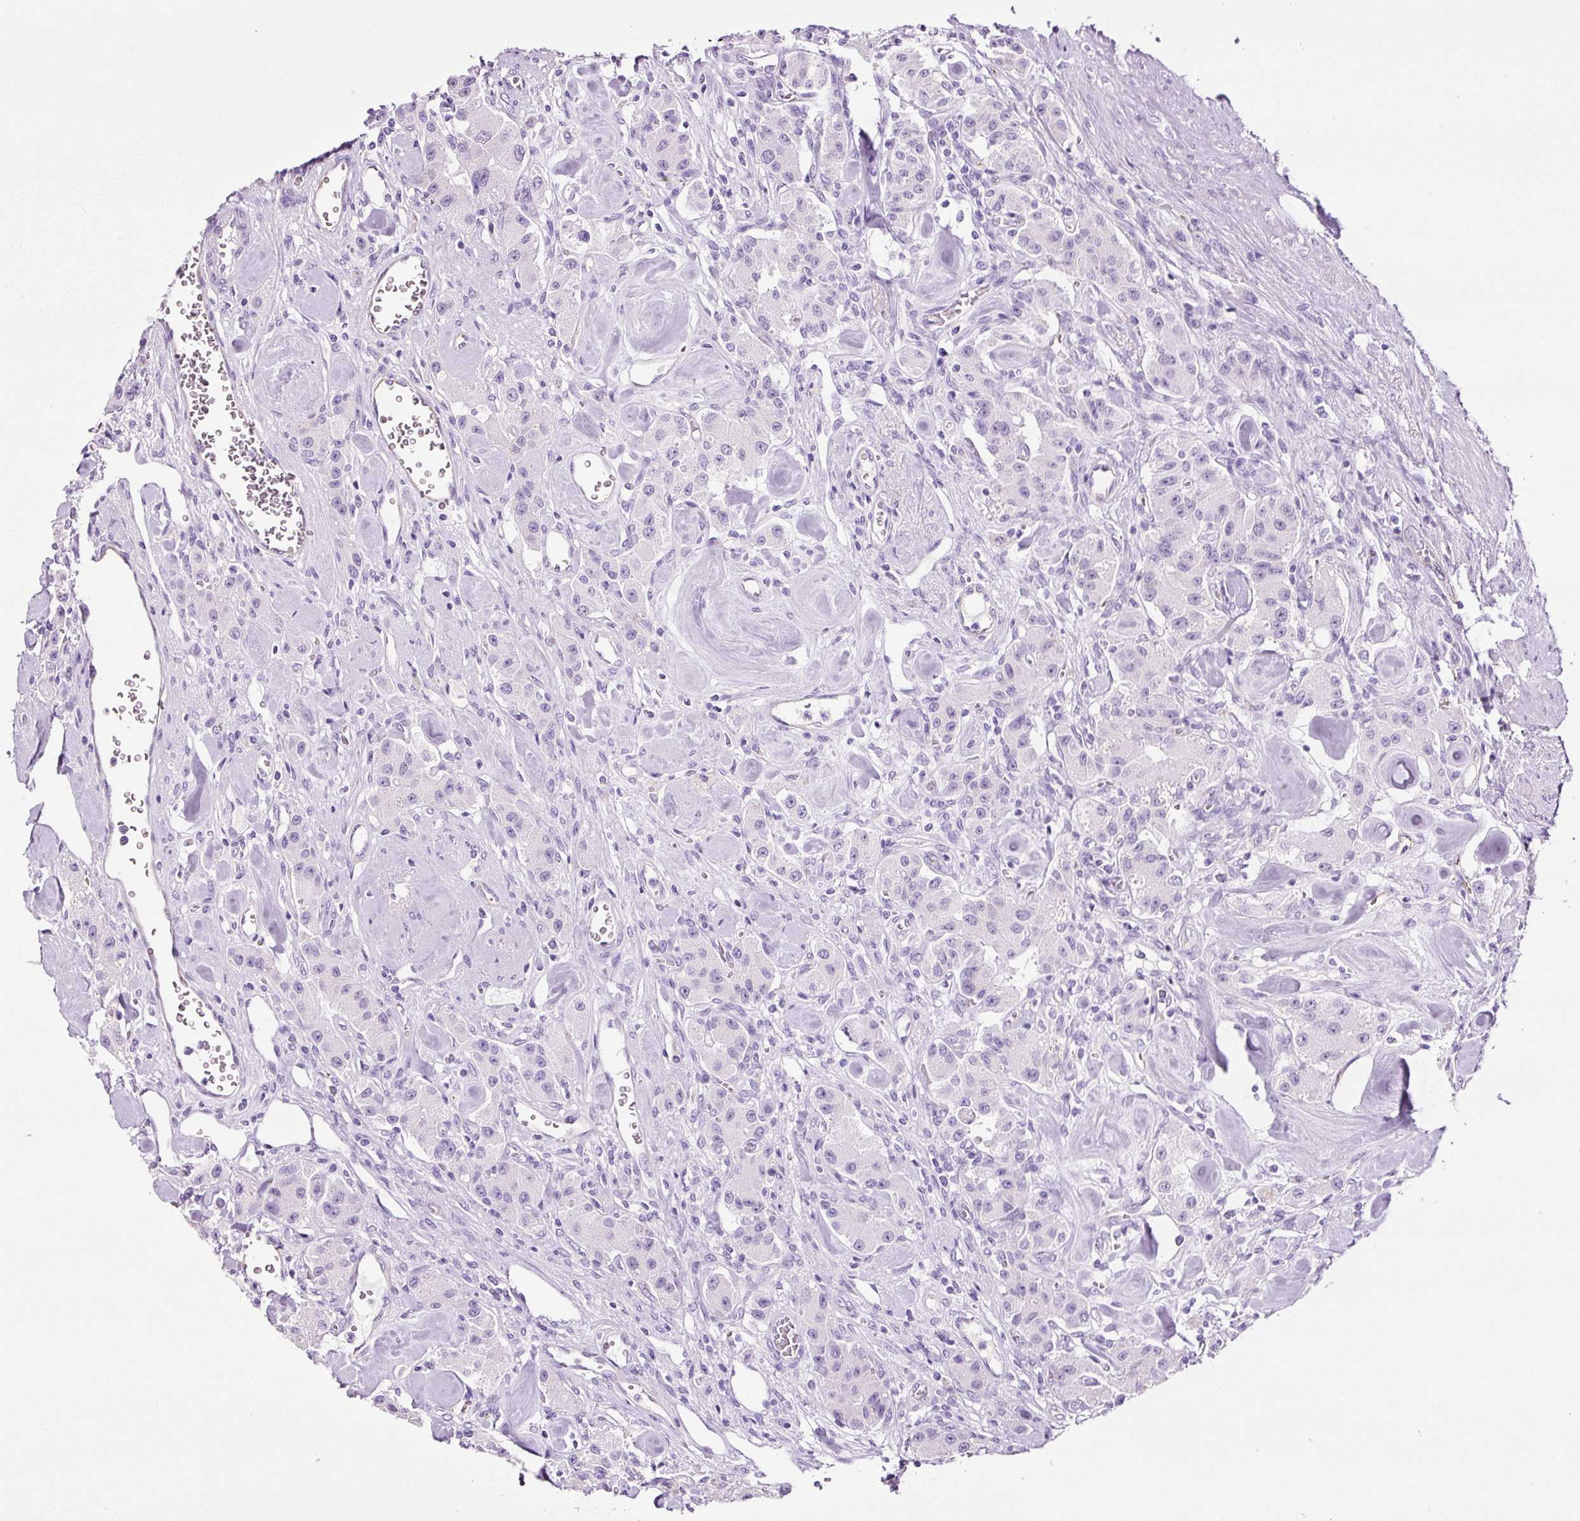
{"staining": {"intensity": "negative", "quantity": "none", "location": "none"}, "tissue": "carcinoid", "cell_type": "Tumor cells", "image_type": "cancer", "snomed": [{"axis": "morphology", "description": "Carcinoid, malignant, NOS"}, {"axis": "topography", "description": "Pancreas"}], "caption": "Malignant carcinoid was stained to show a protein in brown. There is no significant positivity in tumor cells. Brightfield microscopy of immunohistochemistry stained with DAB (brown) and hematoxylin (blue), captured at high magnification.", "gene": "ADSS1", "patient": {"sex": "male", "age": 41}}